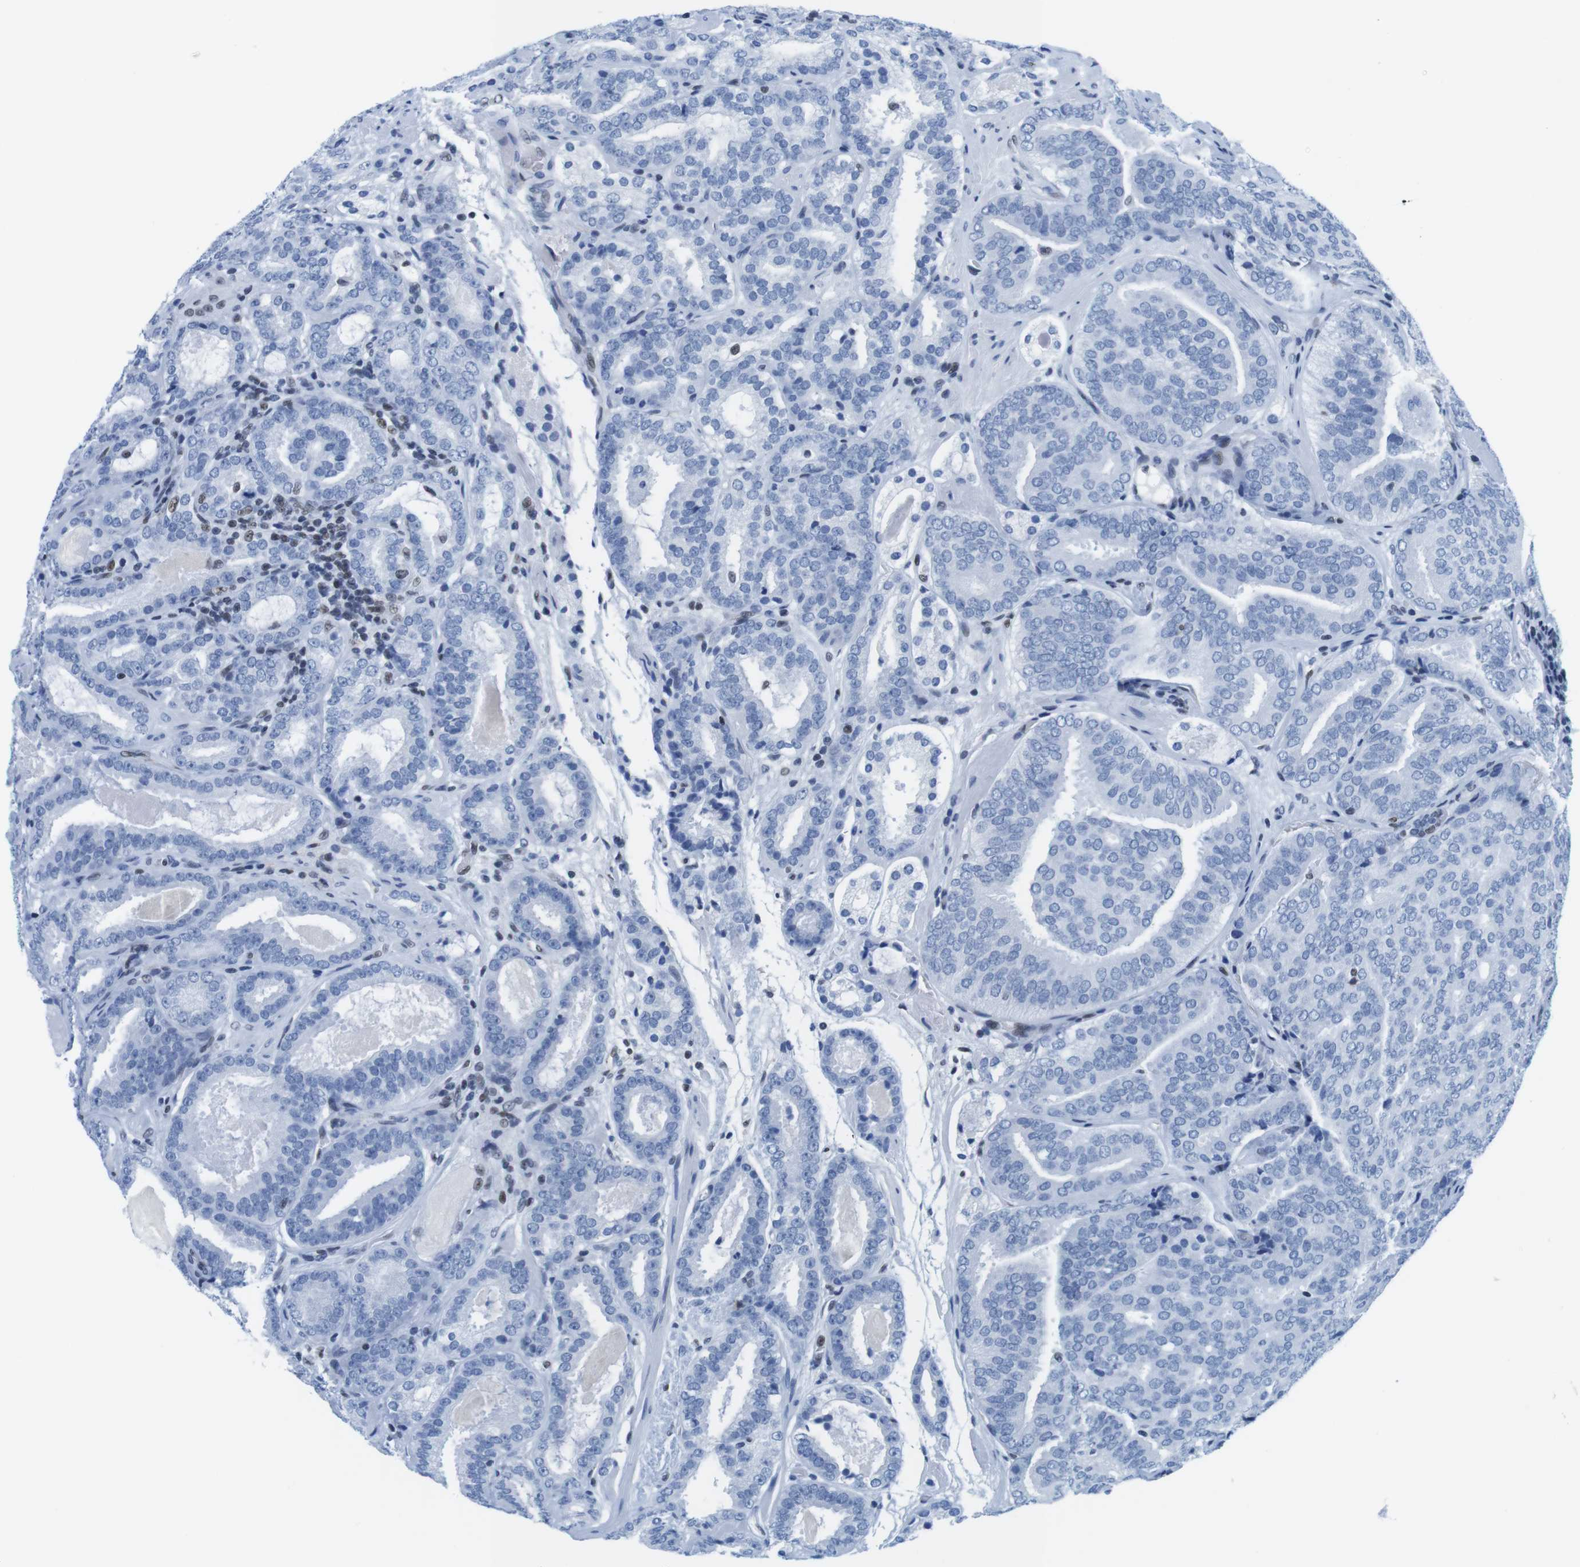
{"staining": {"intensity": "negative", "quantity": "none", "location": "none"}, "tissue": "prostate cancer", "cell_type": "Tumor cells", "image_type": "cancer", "snomed": [{"axis": "morphology", "description": "Adenocarcinoma, Low grade"}, {"axis": "topography", "description": "Prostate"}], "caption": "Tumor cells are negative for brown protein staining in prostate cancer (low-grade adenocarcinoma). The staining was performed using DAB (3,3'-diaminobenzidine) to visualize the protein expression in brown, while the nuclei were stained in blue with hematoxylin (Magnification: 20x).", "gene": "IFI16", "patient": {"sex": "male", "age": 69}}